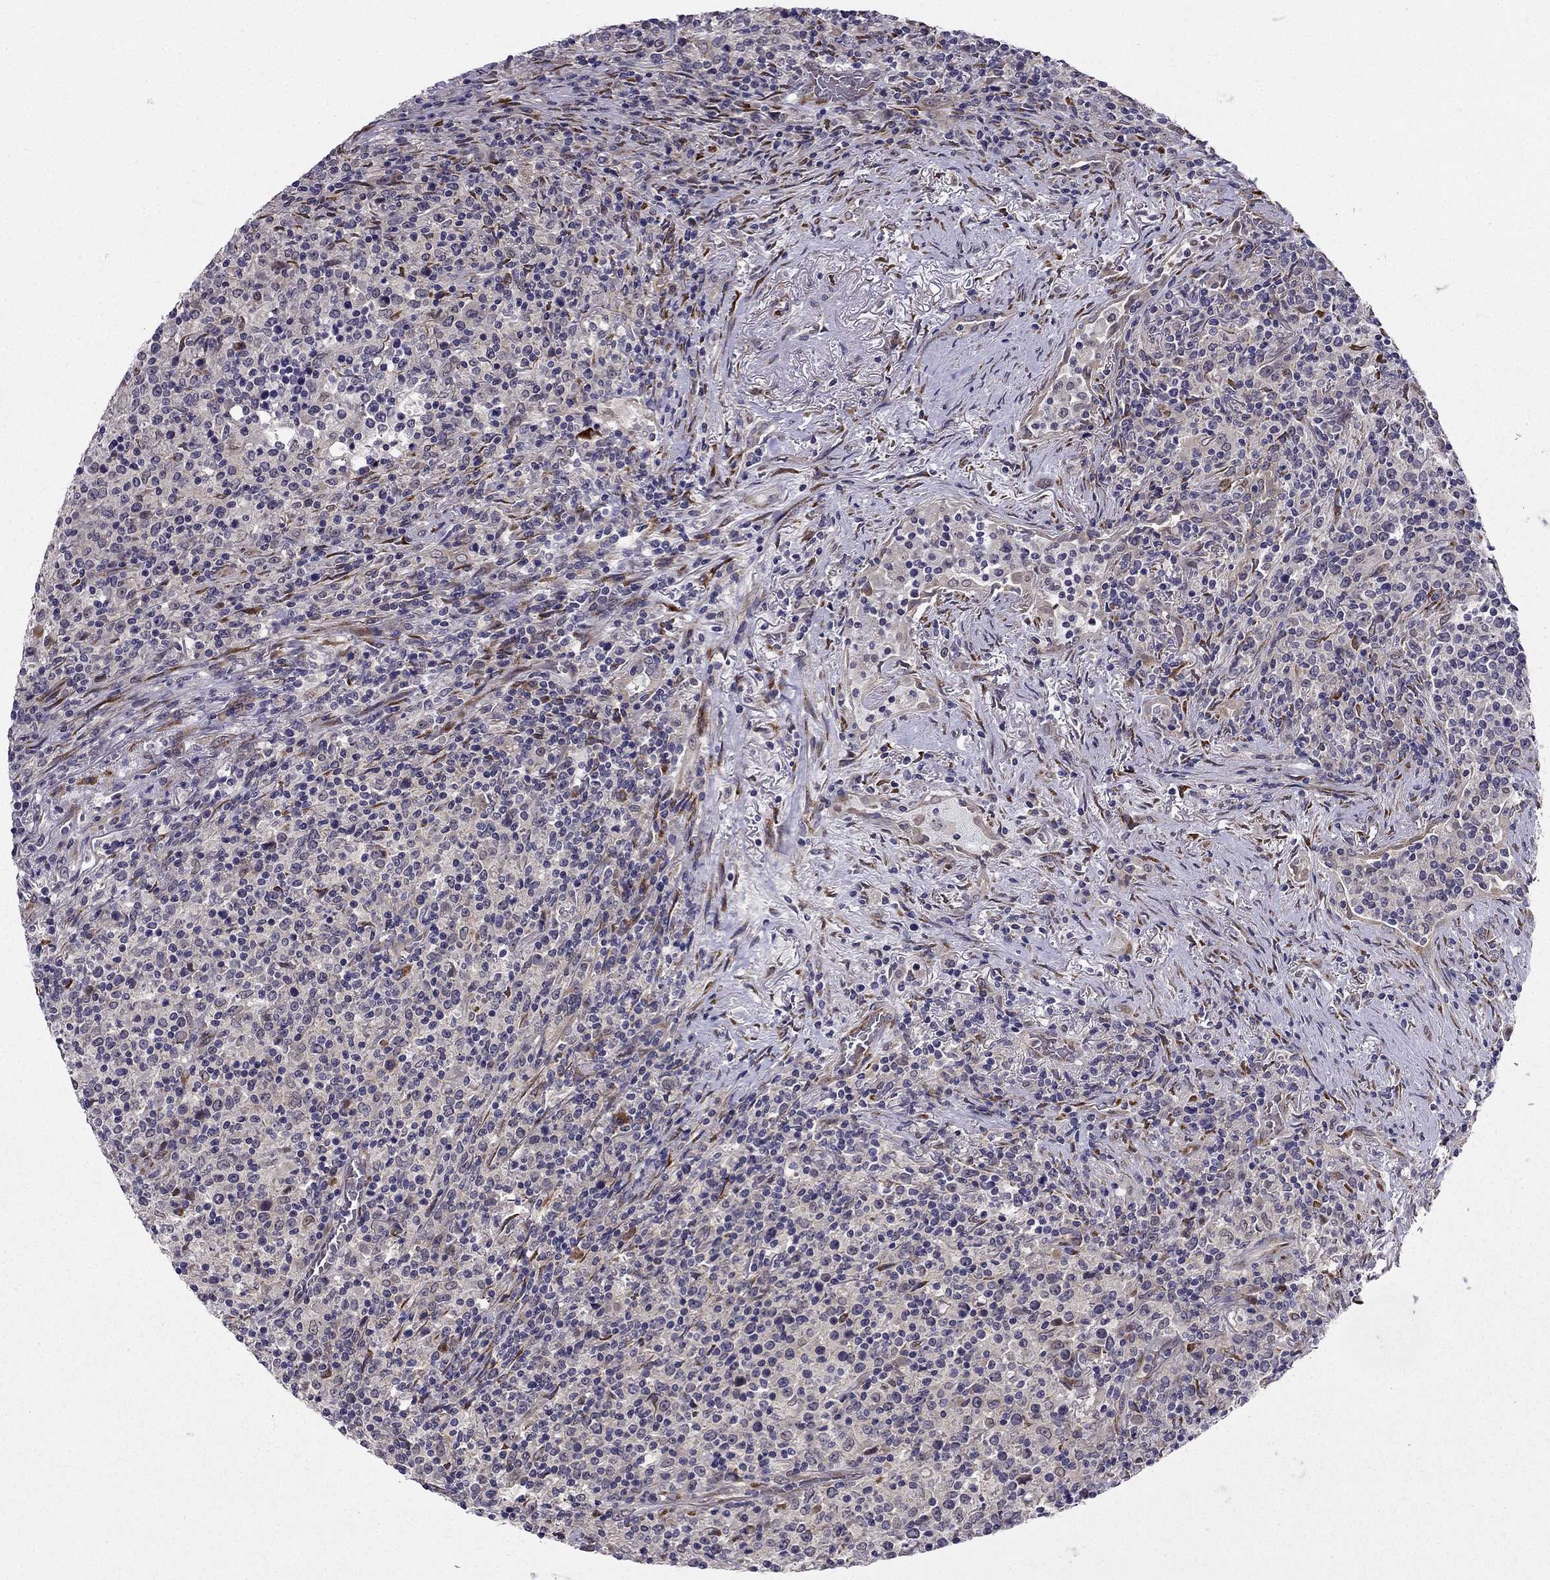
{"staining": {"intensity": "negative", "quantity": "none", "location": "none"}, "tissue": "lymphoma", "cell_type": "Tumor cells", "image_type": "cancer", "snomed": [{"axis": "morphology", "description": "Malignant lymphoma, non-Hodgkin's type, High grade"}, {"axis": "topography", "description": "Lung"}], "caption": "This micrograph is of high-grade malignant lymphoma, non-Hodgkin's type stained with IHC to label a protein in brown with the nuclei are counter-stained blue. There is no expression in tumor cells. The staining is performed using DAB brown chromogen with nuclei counter-stained in using hematoxylin.", "gene": "ARHGEF28", "patient": {"sex": "male", "age": 79}}